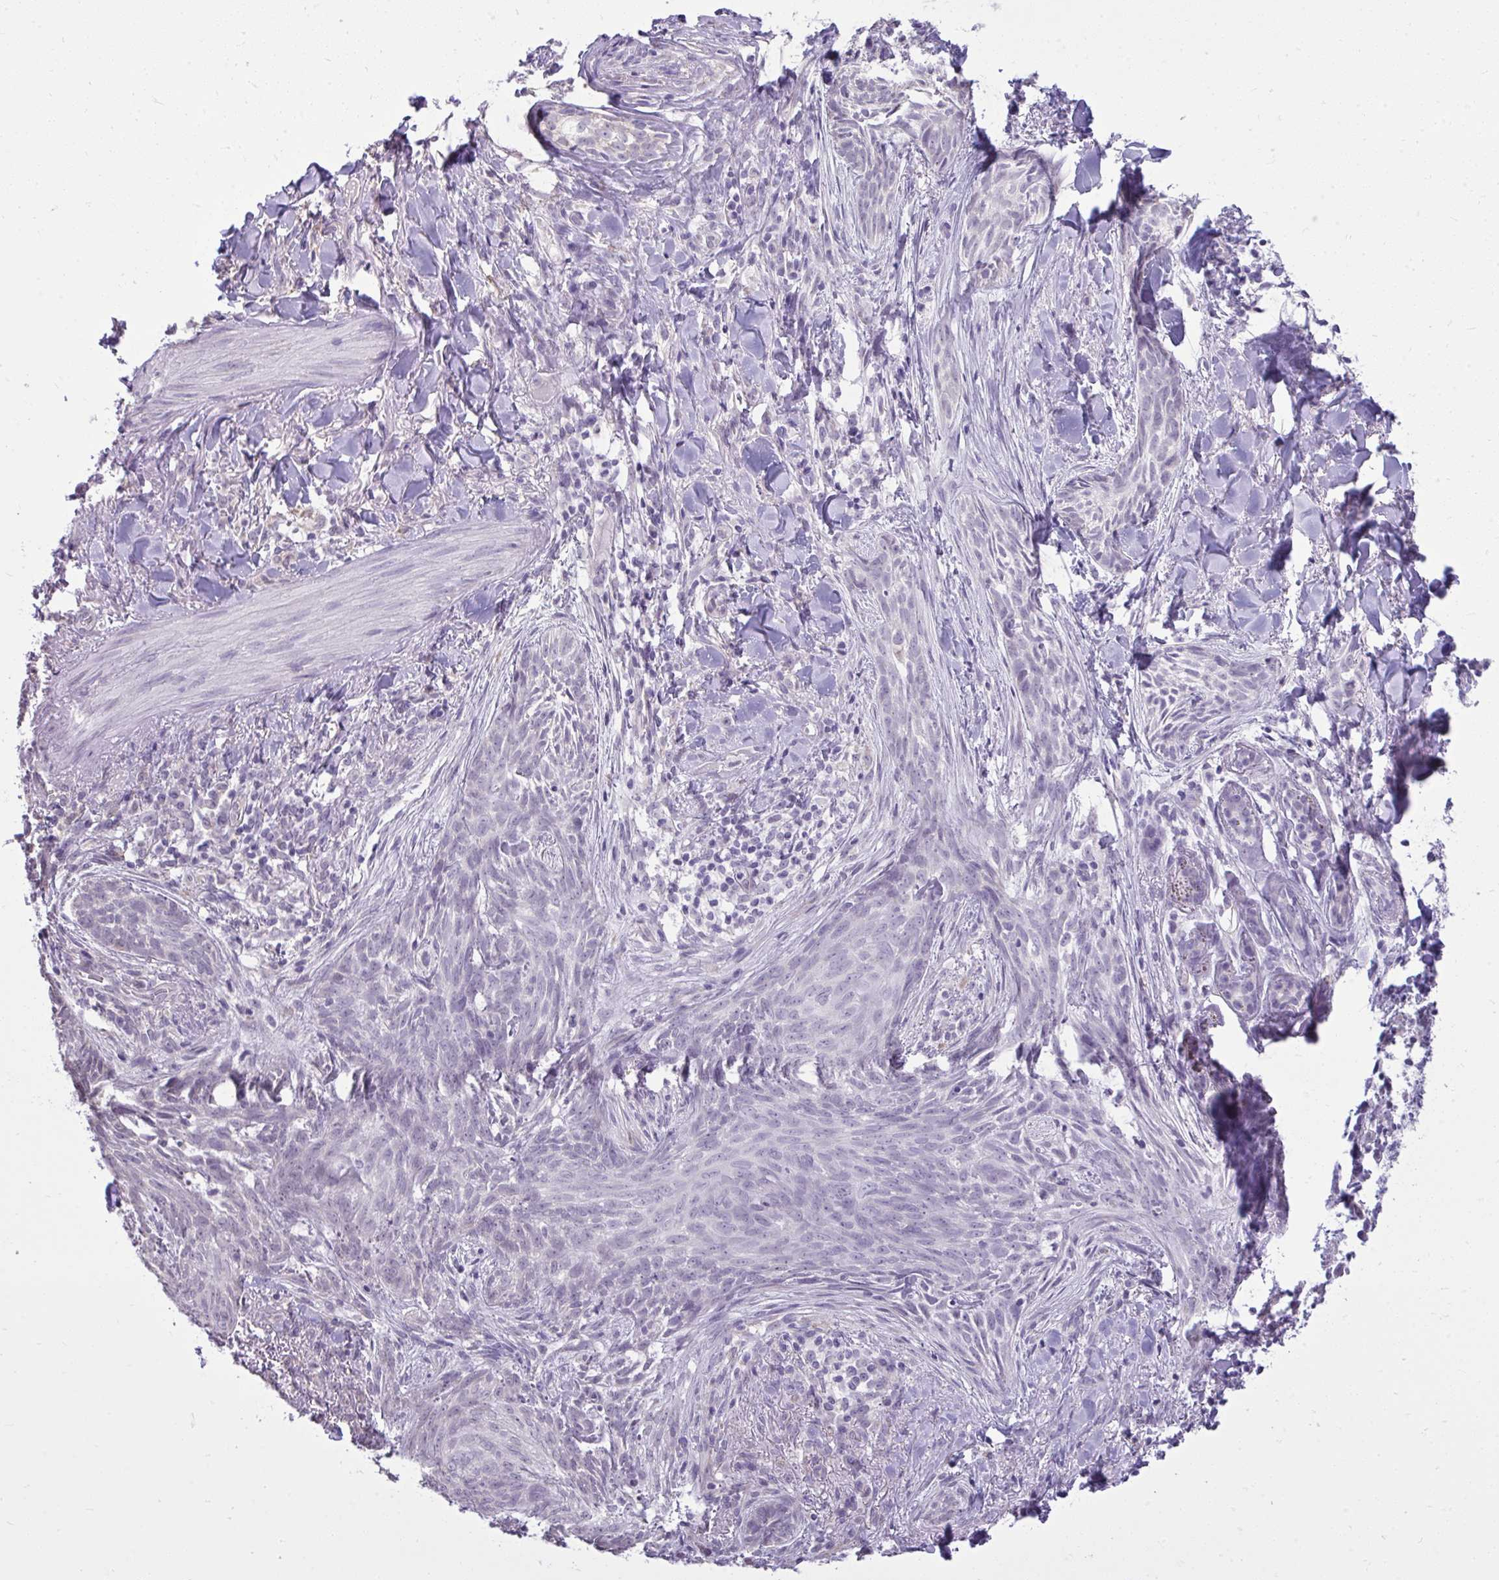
{"staining": {"intensity": "negative", "quantity": "none", "location": "none"}, "tissue": "skin cancer", "cell_type": "Tumor cells", "image_type": "cancer", "snomed": [{"axis": "morphology", "description": "Basal cell carcinoma"}, {"axis": "topography", "description": "Skin"}], "caption": "A micrograph of human skin cancer is negative for staining in tumor cells.", "gene": "NPPA", "patient": {"sex": "female", "age": 93}}